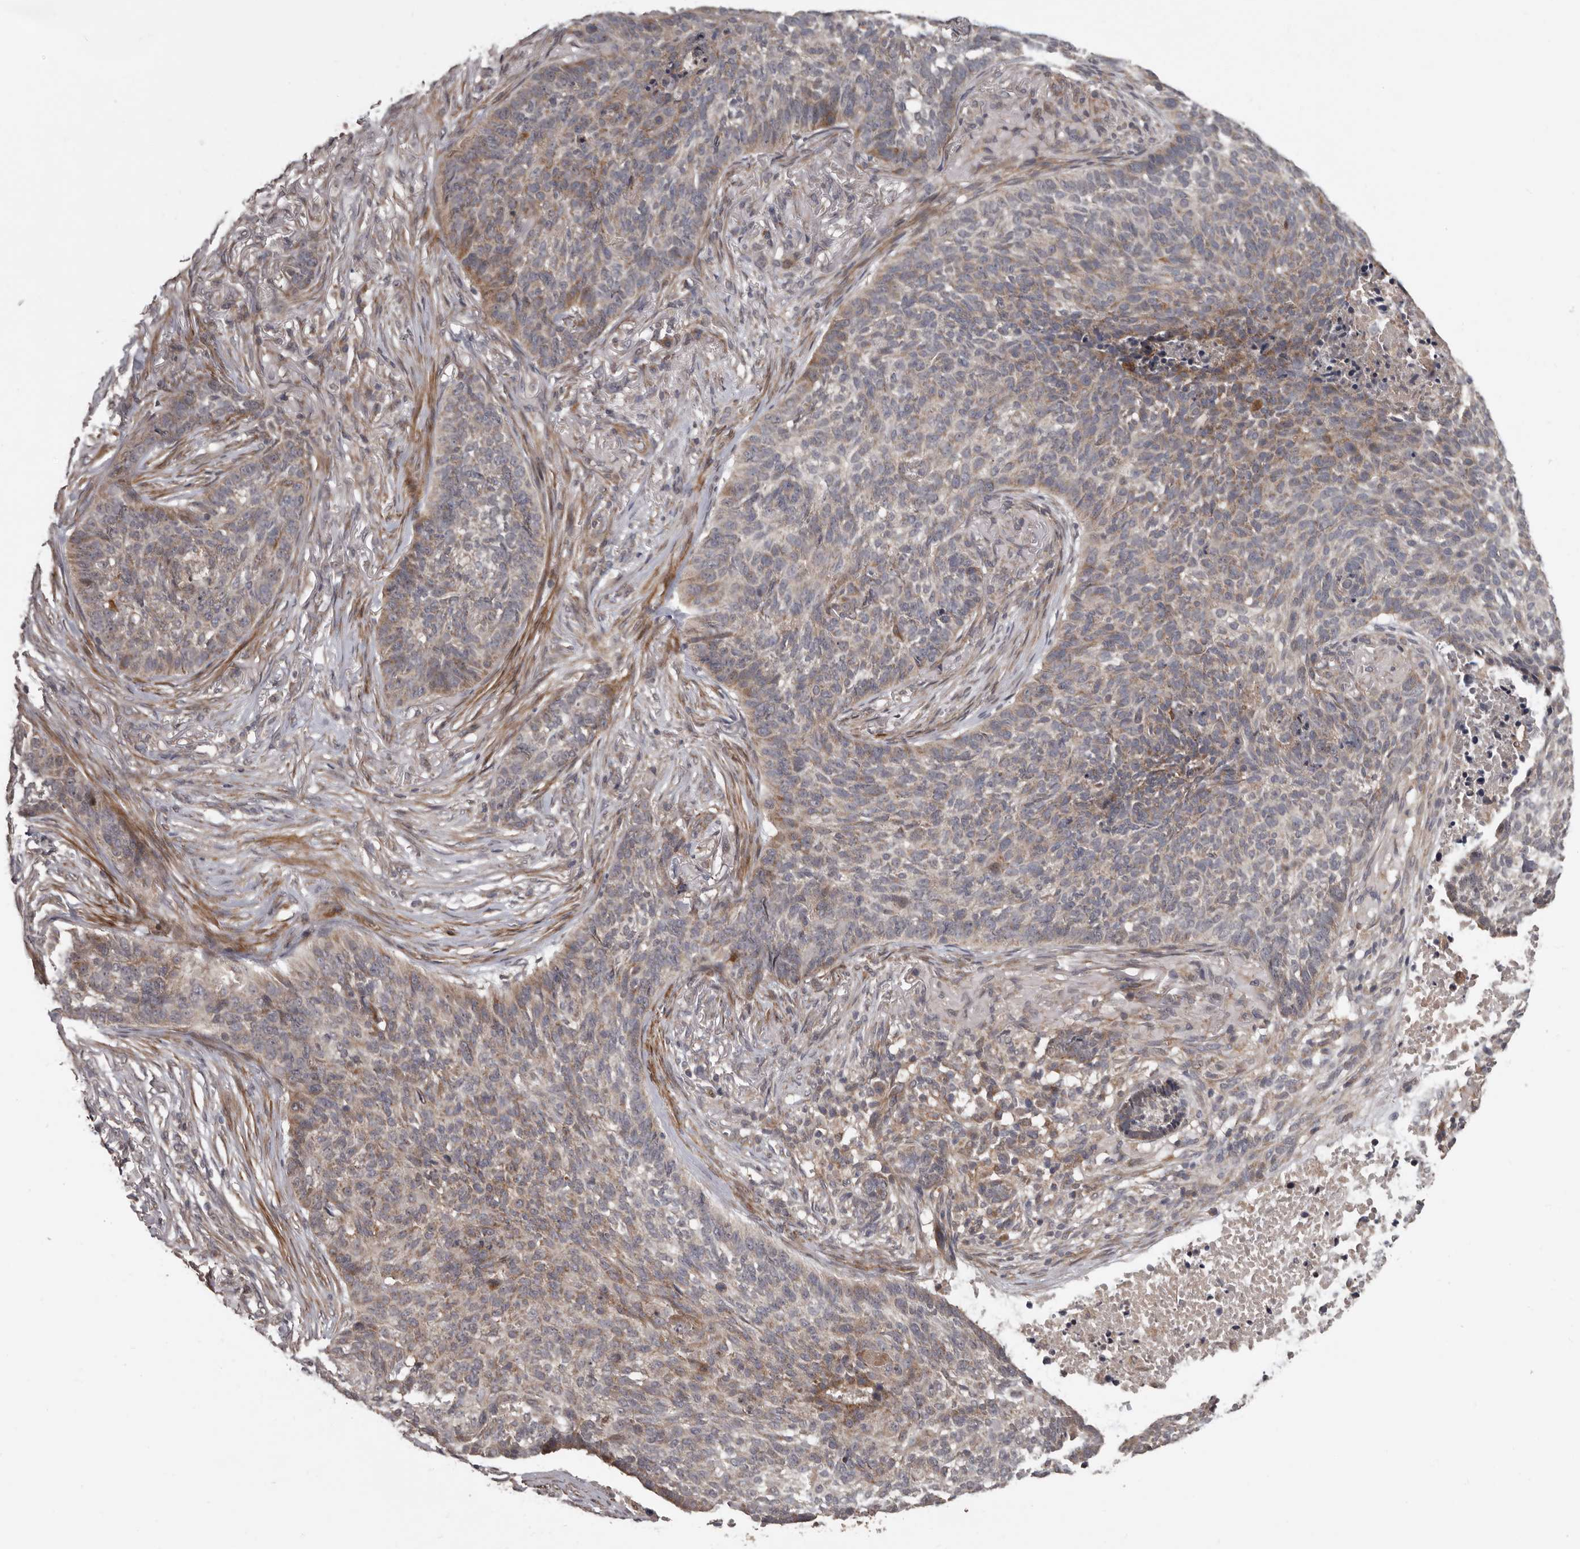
{"staining": {"intensity": "weak", "quantity": "25%-75%", "location": "cytoplasmic/membranous"}, "tissue": "skin cancer", "cell_type": "Tumor cells", "image_type": "cancer", "snomed": [{"axis": "morphology", "description": "Basal cell carcinoma"}, {"axis": "topography", "description": "Skin"}], "caption": "Immunohistochemistry histopathology image of human skin basal cell carcinoma stained for a protein (brown), which displays low levels of weak cytoplasmic/membranous staining in approximately 25%-75% of tumor cells.", "gene": "FGFR4", "patient": {"sex": "male", "age": 85}}